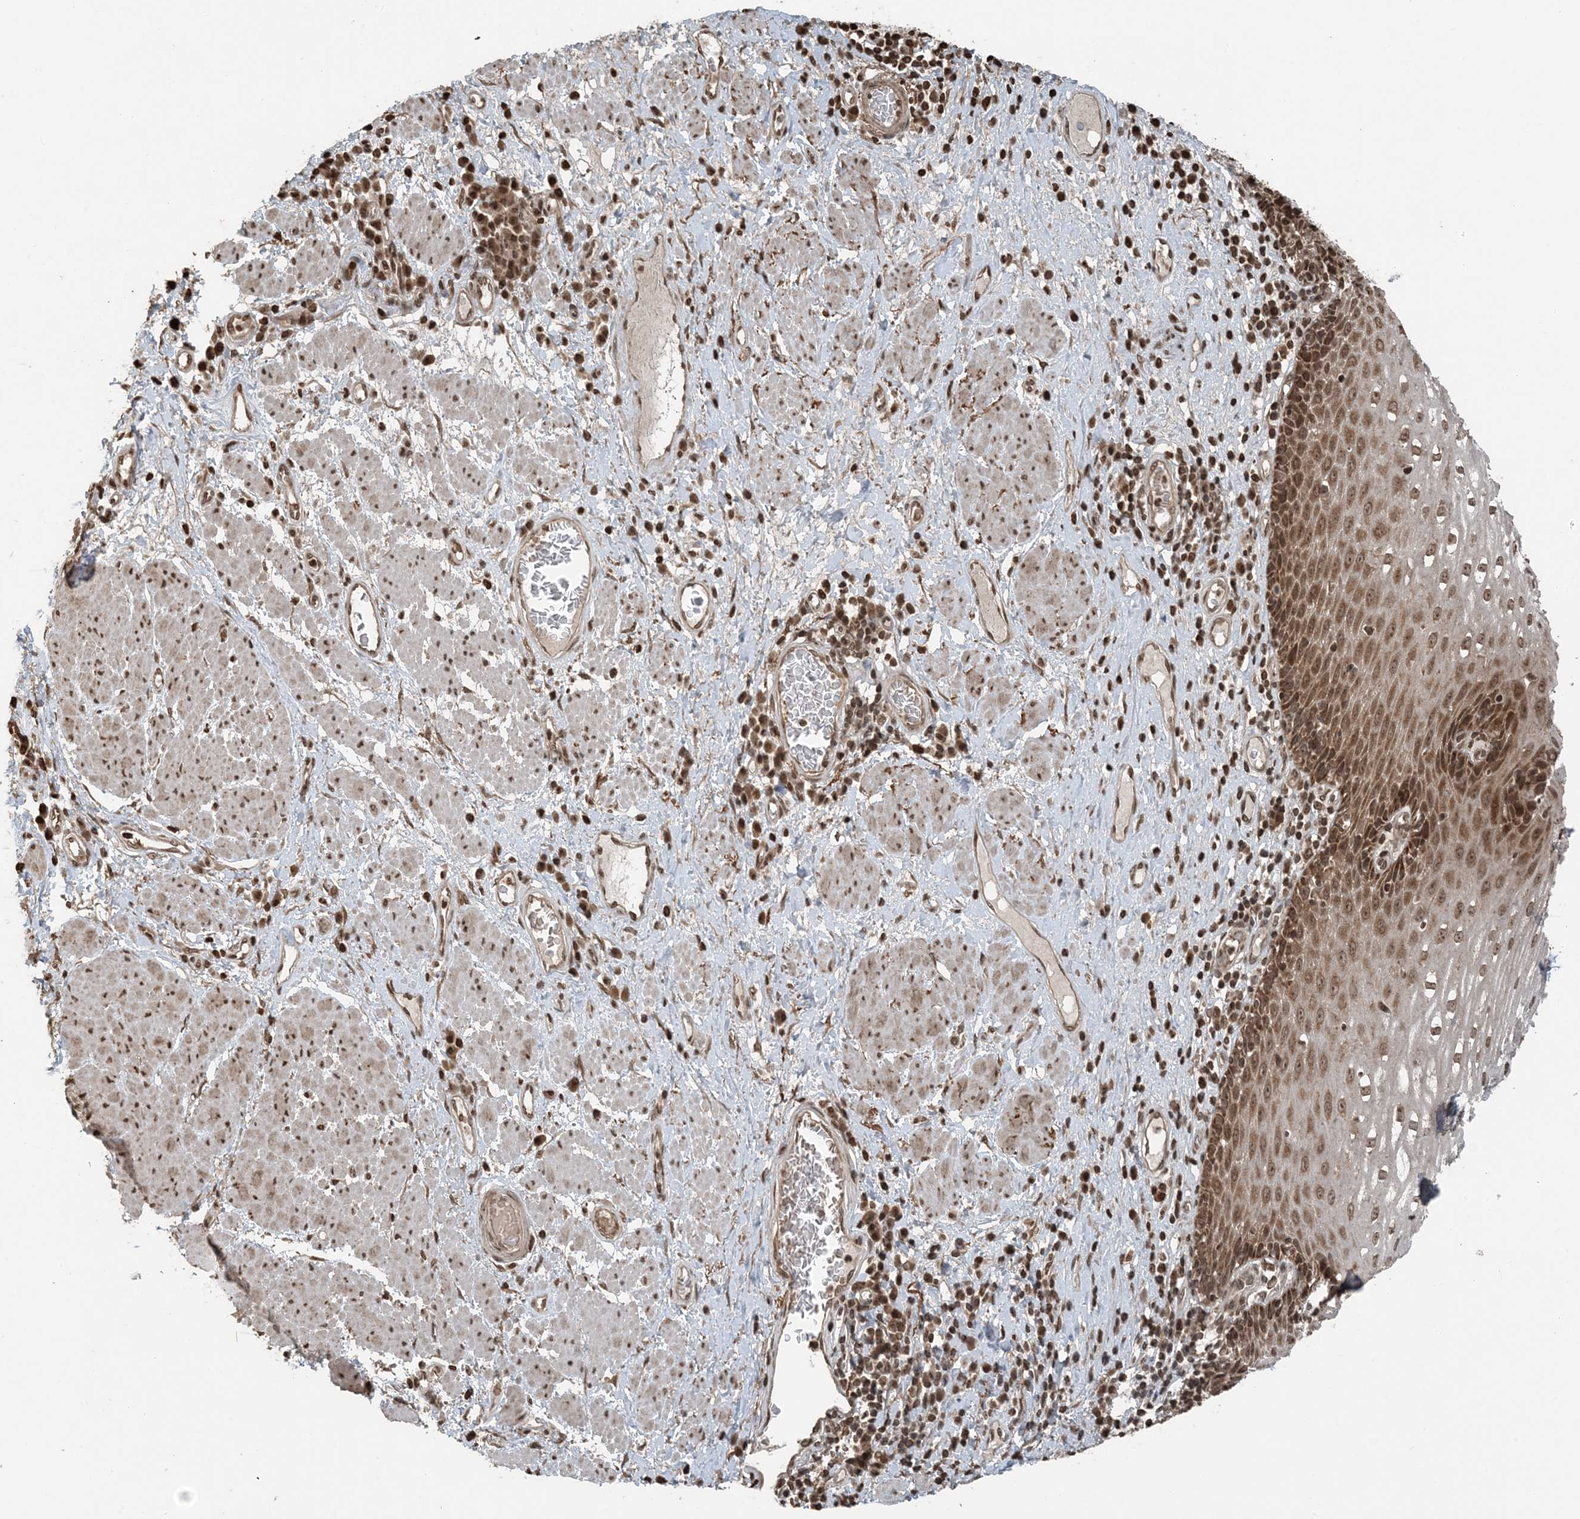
{"staining": {"intensity": "strong", "quantity": ">75%", "location": "cytoplasmic/membranous,nuclear"}, "tissue": "esophagus", "cell_type": "Squamous epithelial cells", "image_type": "normal", "snomed": [{"axis": "morphology", "description": "Normal tissue, NOS"}, {"axis": "morphology", "description": "Adenocarcinoma, NOS"}, {"axis": "topography", "description": "Esophagus"}], "caption": "DAB immunohistochemical staining of benign human esophagus demonstrates strong cytoplasmic/membranous,nuclear protein positivity in about >75% of squamous epithelial cells.", "gene": "ZFAND2B", "patient": {"sex": "male", "age": 62}}